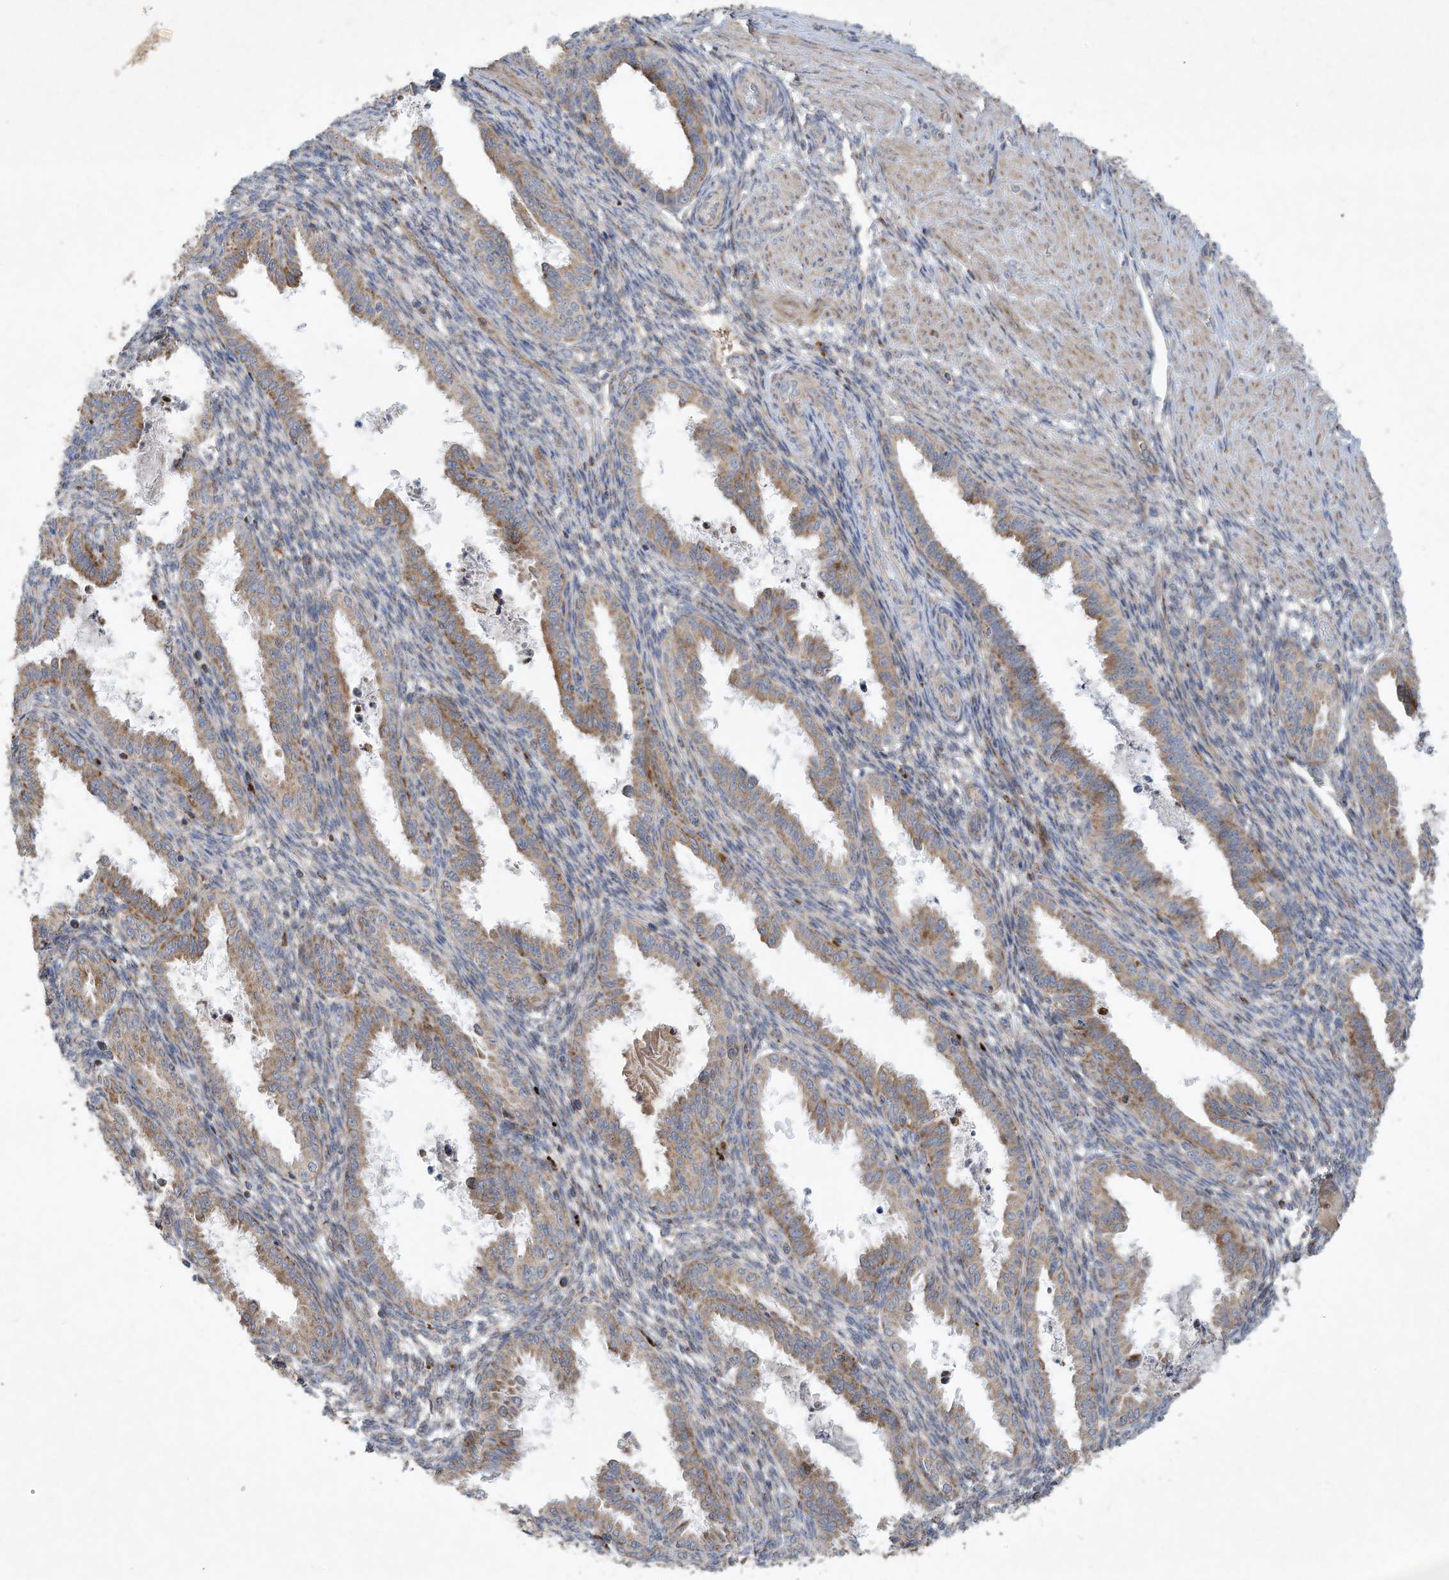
{"staining": {"intensity": "weak", "quantity": "<25%", "location": "cytoplasmic/membranous"}, "tissue": "endometrium", "cell_type": "Cells in endometrial stroma", "image_type": "normal", "snomed": [{"axis": "morphology", "description": "Normal tissue, NOS"}, {"axis": "topography", "description": "Endometrium"}], "caption": "The image exhibits no significant positivity in cells in endometrial stroma of endometrium.", "gene": "C2orf74", "patient": {"sex": "female", "age": 33}}